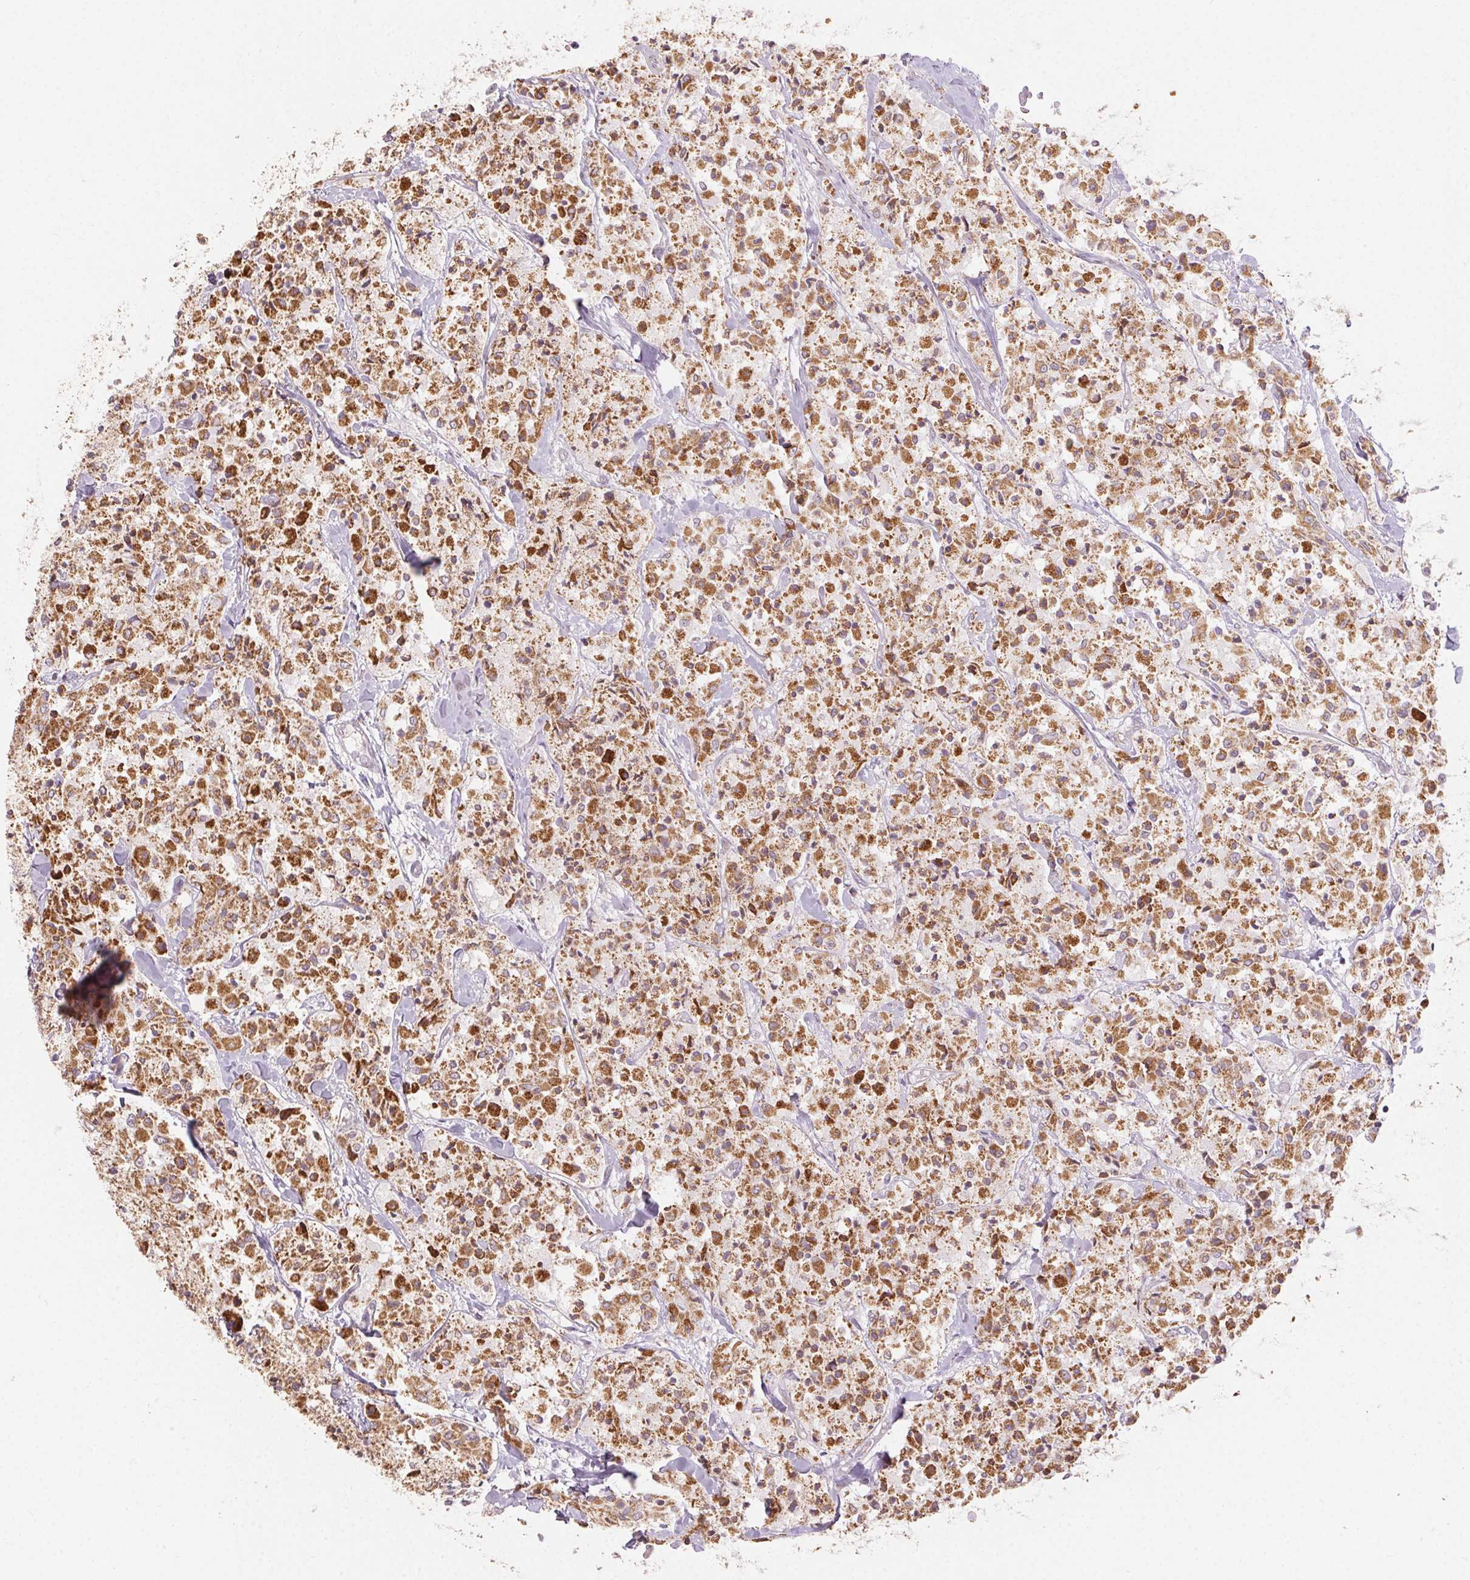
{"staining": {"intensity": "moderate", "quantity": ">75%", "location": "cytoplasmic/membranous"}, "tissue": "carcinoid", "cell_type": "Tumor cells", "image_type": "cancer", "snomed": [{"axis": "morphology", "description": "Carcinoid, malignant, NOS"}, {"axis": "topography", "description": "Lung"}], "caption": "IHC micrograph of neoplastic tissue: human carcinoid (malignant) stained using immunohistochemistry shows medium levels of moderate protein expression localized specifically in the cytoplasmic/membranous of tumor cells, appearing as a cytoplasmic/membranous brown color.", "gene": "CLASP1", "patient": {"sex": "male", "age": 71}}